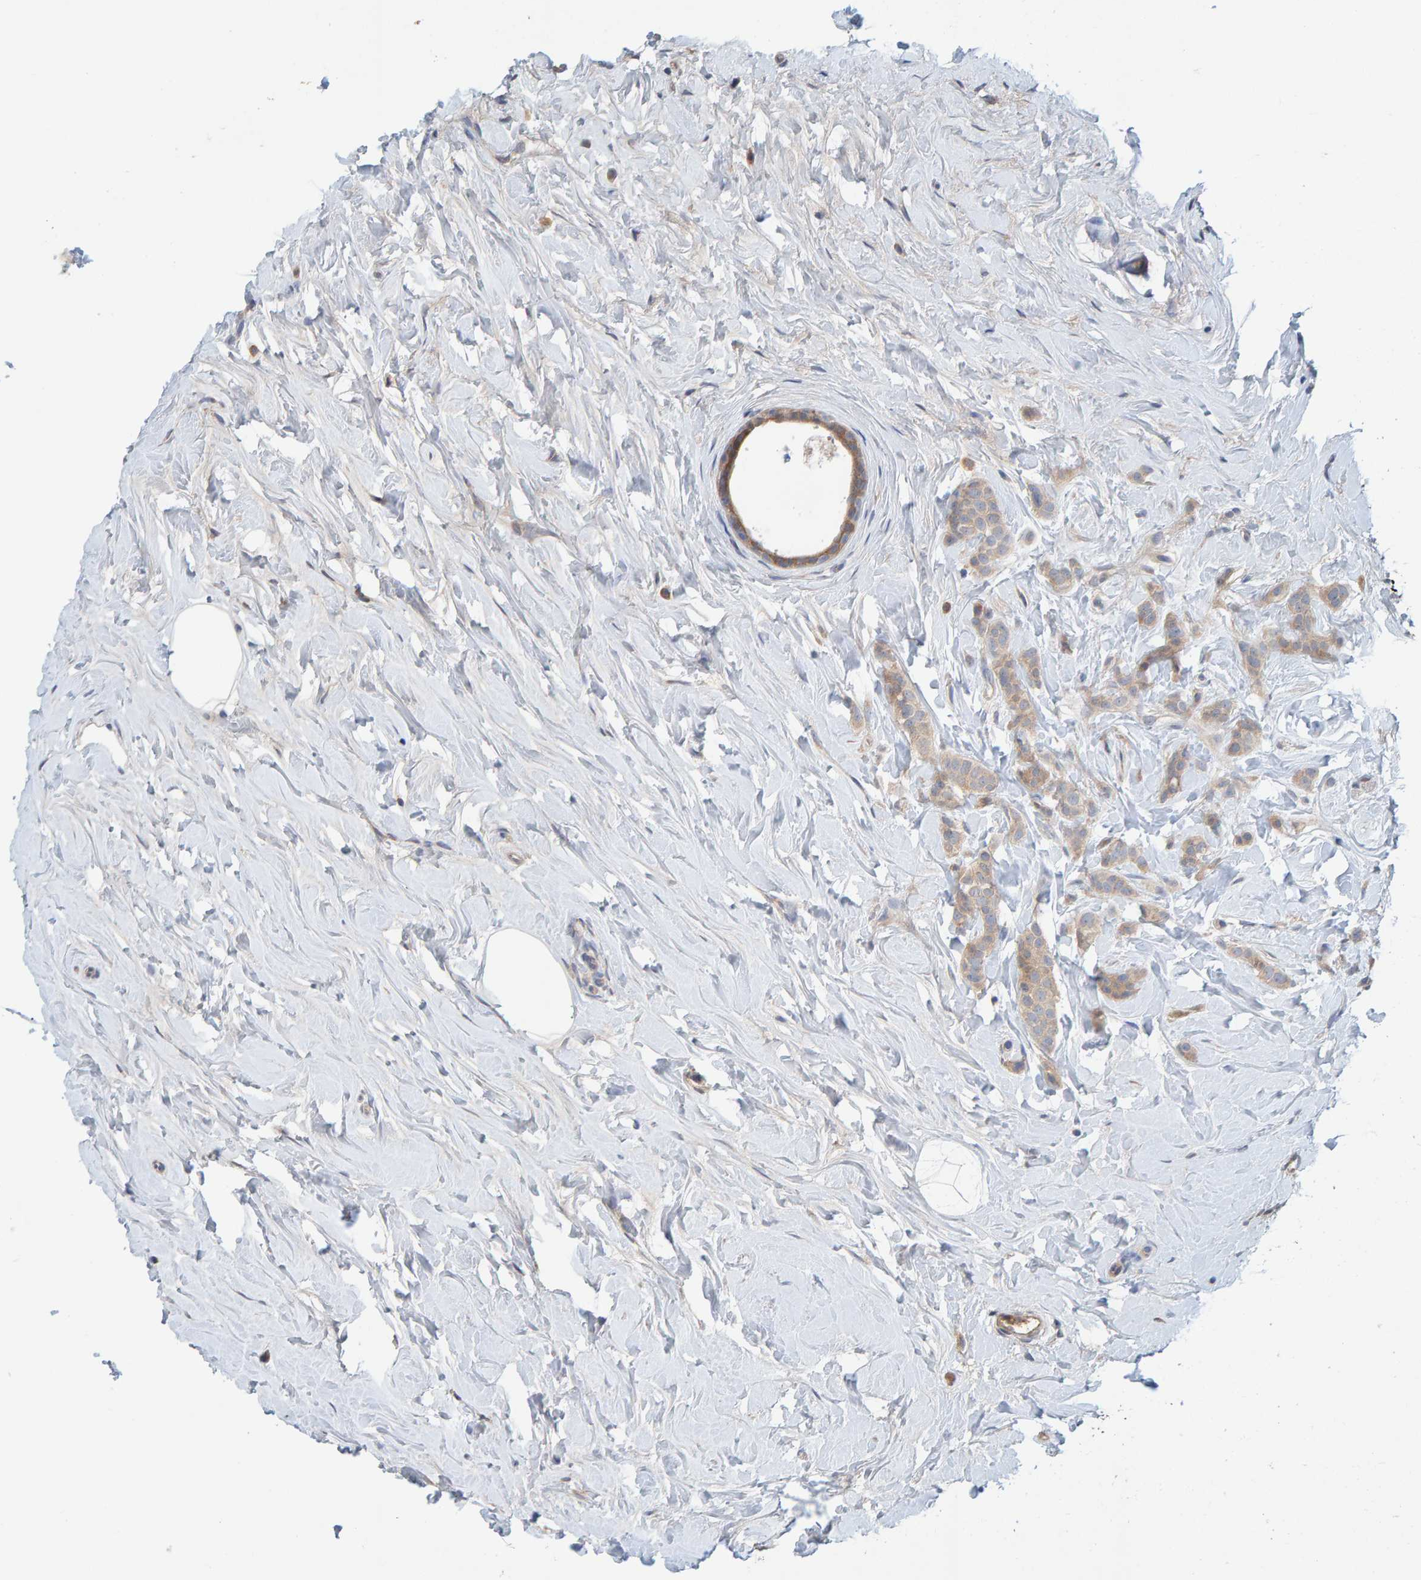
{"staining": {"intensity": "weak", "quantity": ">75%", "location": "cytoplasmic/membranous"}, "tissue": "breast cancer", "cell_type": "Tumor cells", "image_type": "cancer", "snomed": [{"axis": "morphology", "description": "Lobular carcinoma, in situ"}, {"axis": "morphology", "description": "Lobular carcinoma"}, {"axis": "topography", "description": "Breast"}], "caption": "Immunohistochemical staining of lobular carcinoma (breast) displays weak cytoplasmic/membranous protein staining in about >75% of tumor cells.", "gene": "TATDN1", "patient": {"sex": "female", "age": 41}}